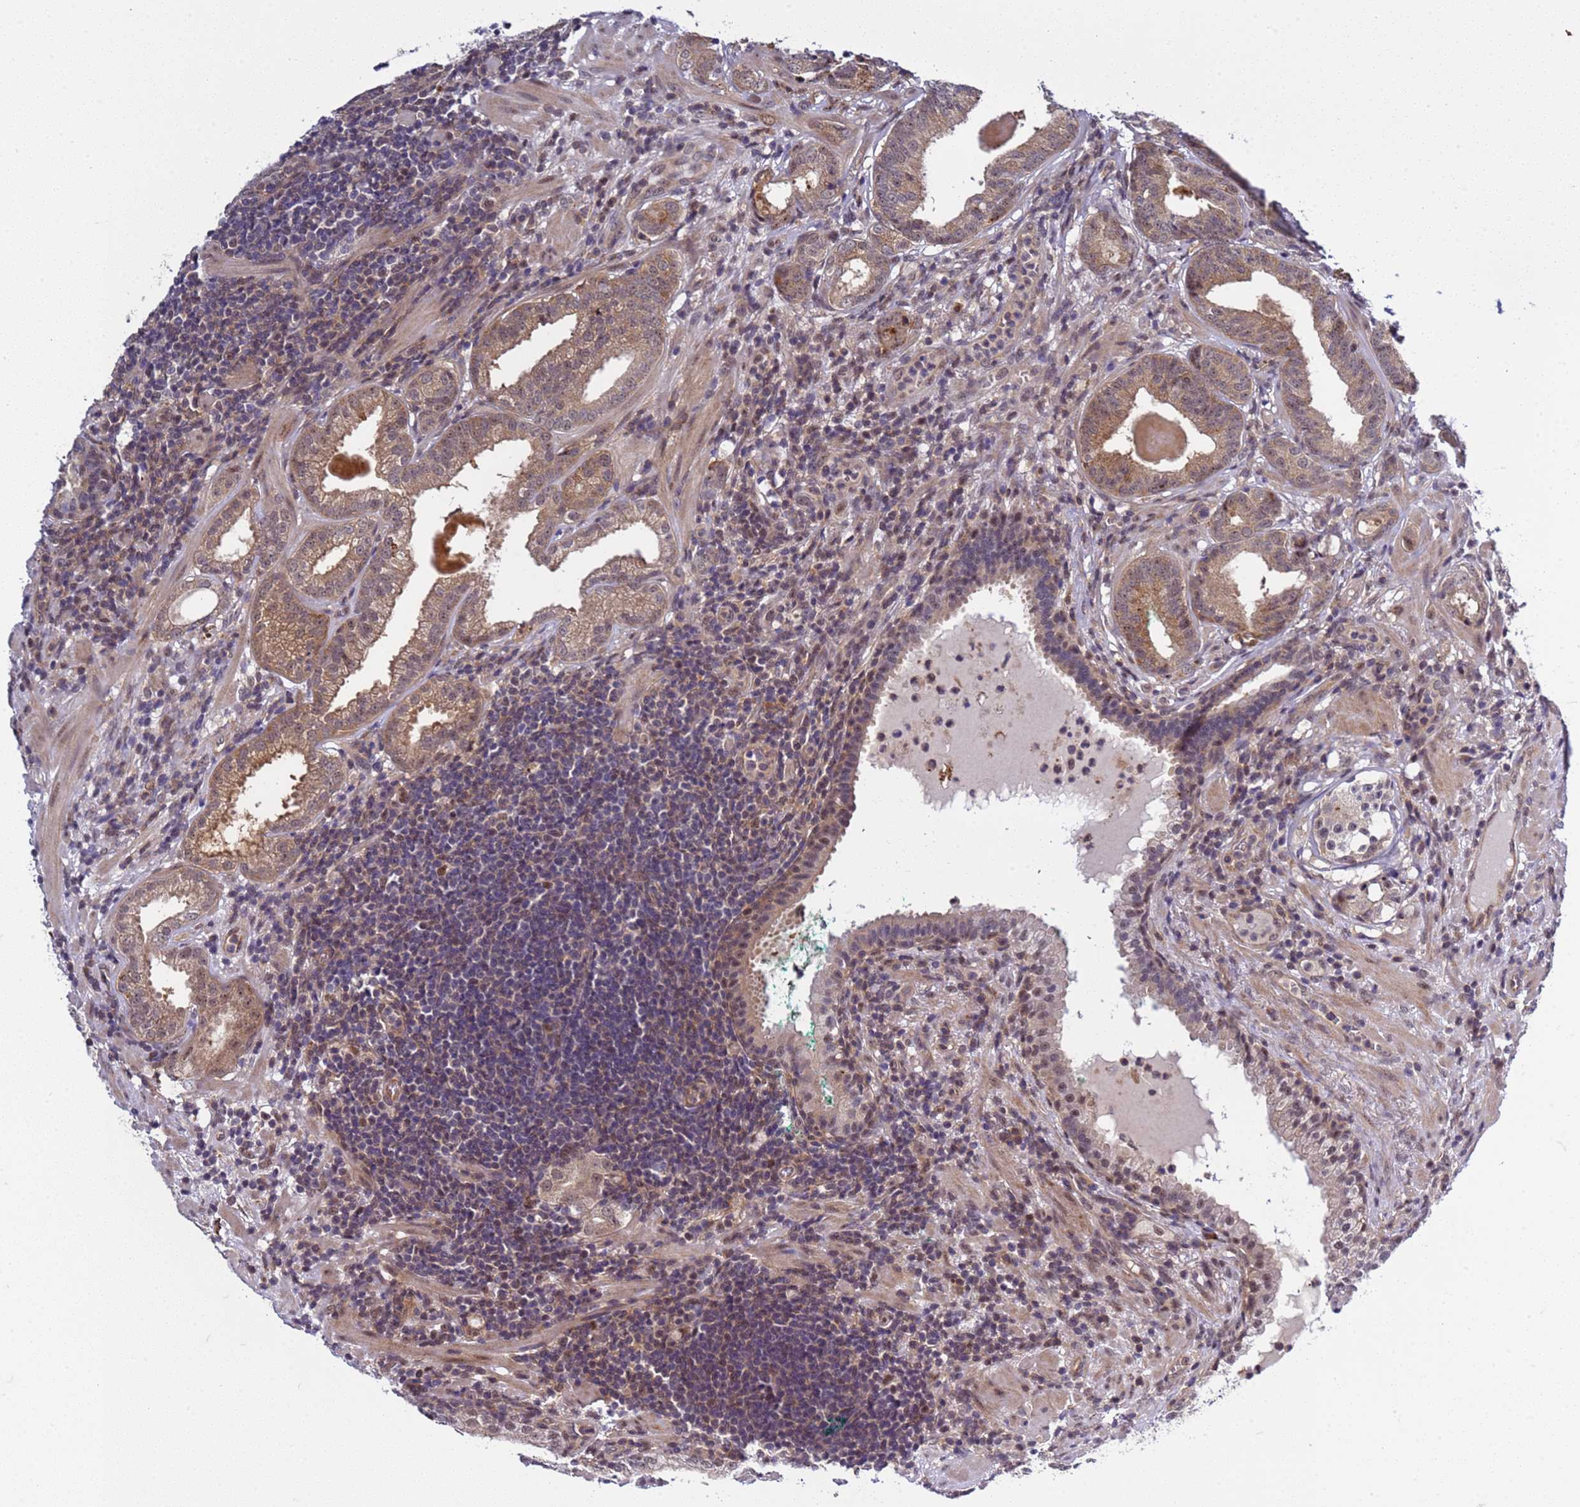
{"staining": {"intensity": "moderate", "quantity": "25%-75%", "location": "cytoplasmic/membranous,nuclear"}, "tissue": "prostate cancer", "cell_type": "Tumor cells", "image_type": "cancer", "snomed": [{"axis": "morphology", "description": "Adenocarcinoma, High grade"}, {"axis": "topography", "description": "Prostate"}], "caption": "Immunohistochemistry (IHC) of human prostate cancer (adenocarcinoma (high-grade)) displays medium levels of moderate cytoplasmic/membranous and nuclear expression in approximately 25%-75% of tumor cells.", "gene": "GEN1", "patient": {"sex": "male", "age": 64}}